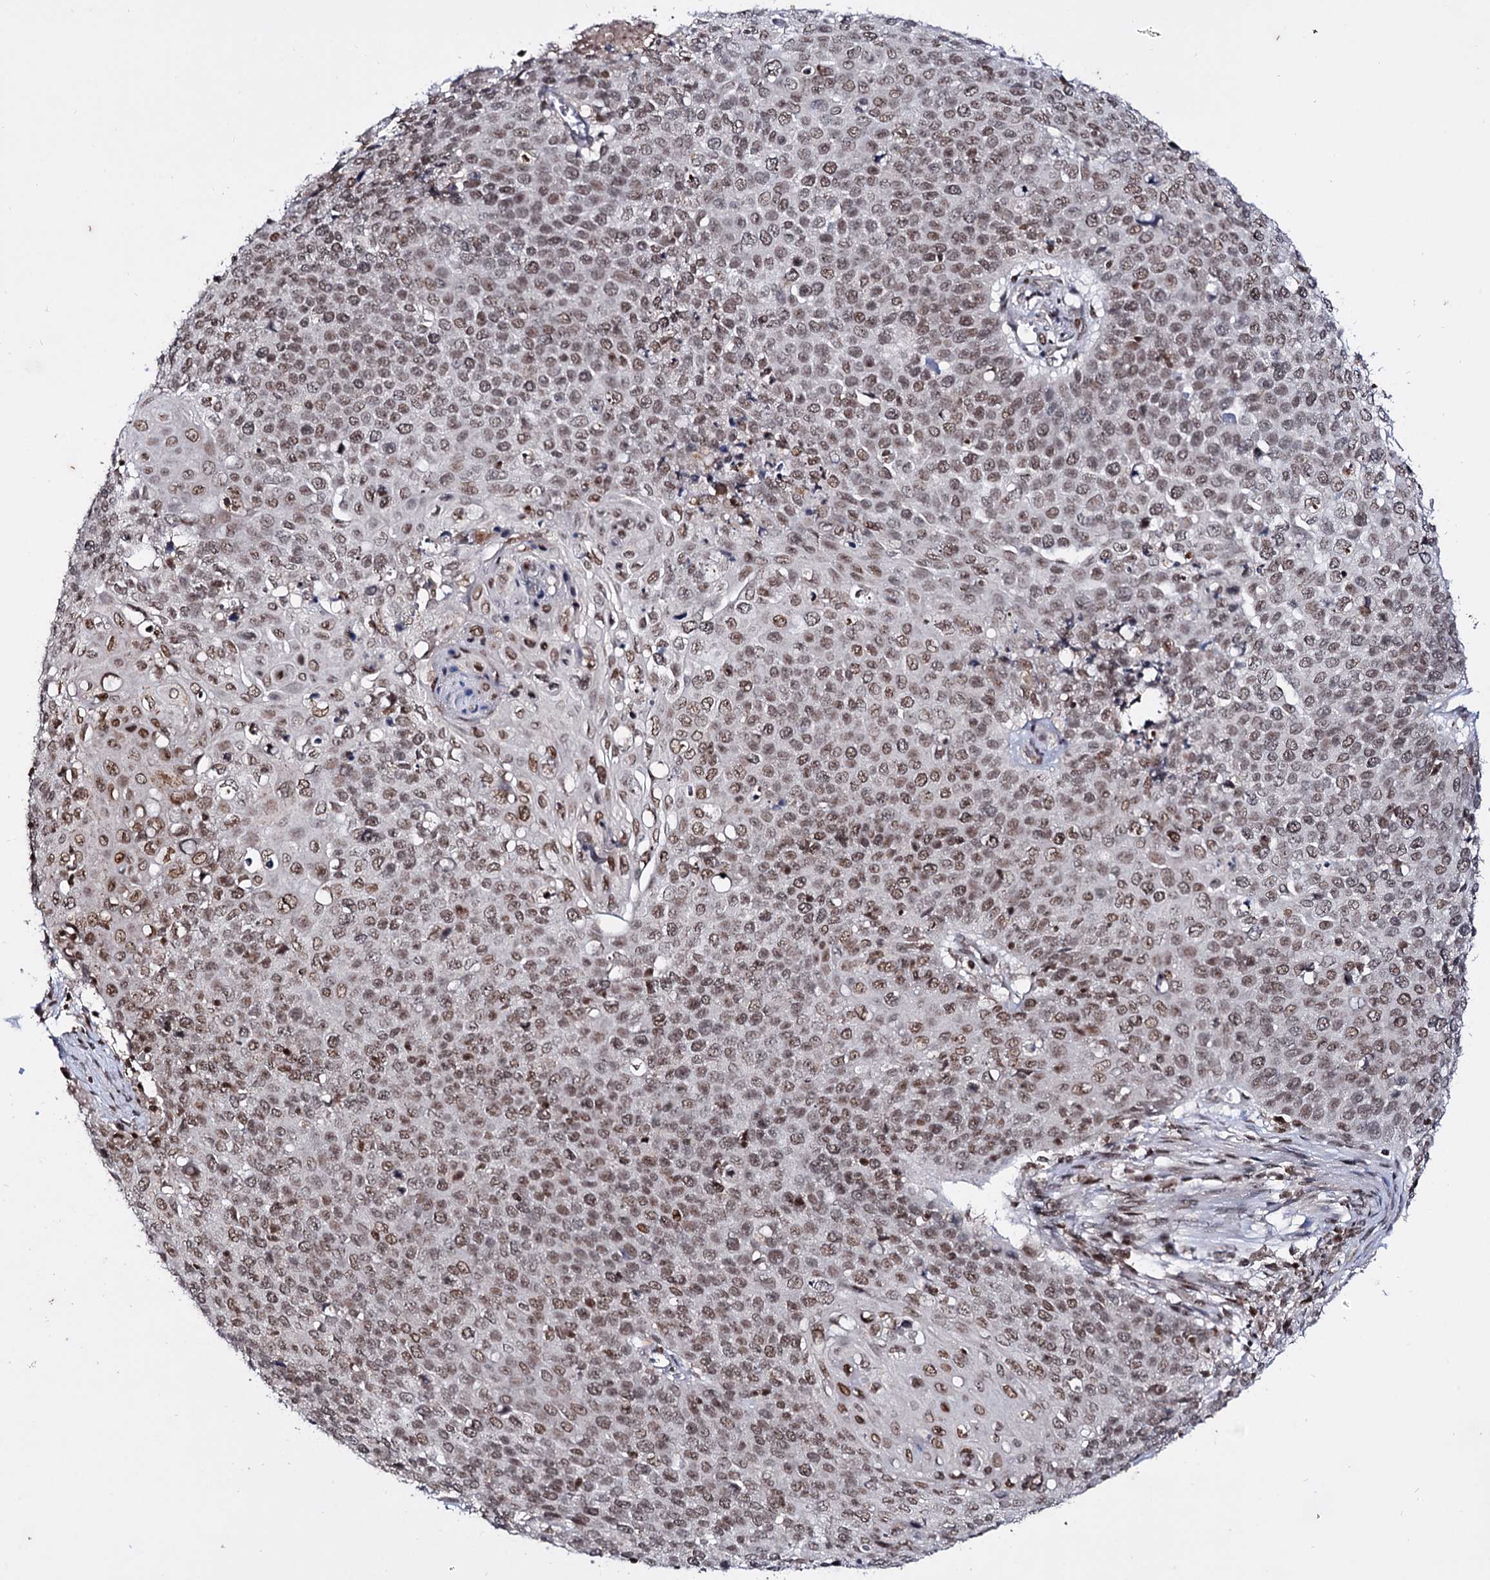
{"staining": {"intensity": "moderate", "quantity": ">75%", "location": "nuclear"}, "tissue": "cervical cancer", "cell_type": "Tumor cells", "image_type": "cancer", "snomed": [{"axis": "morphology", "description": "Squamous cell carcinoma, NOS"}, {"axis": "topography", "description": "Cervix"}], "caption": "This histopathology image reveals immunohistochemistry staining of human cervical cancer (squamous cell carcinoma), with medium moderate nuclear expression in about >75% of tumor cells.", "gene": "SMCHD1", "patient": {"sex": "female", "age": 39}}